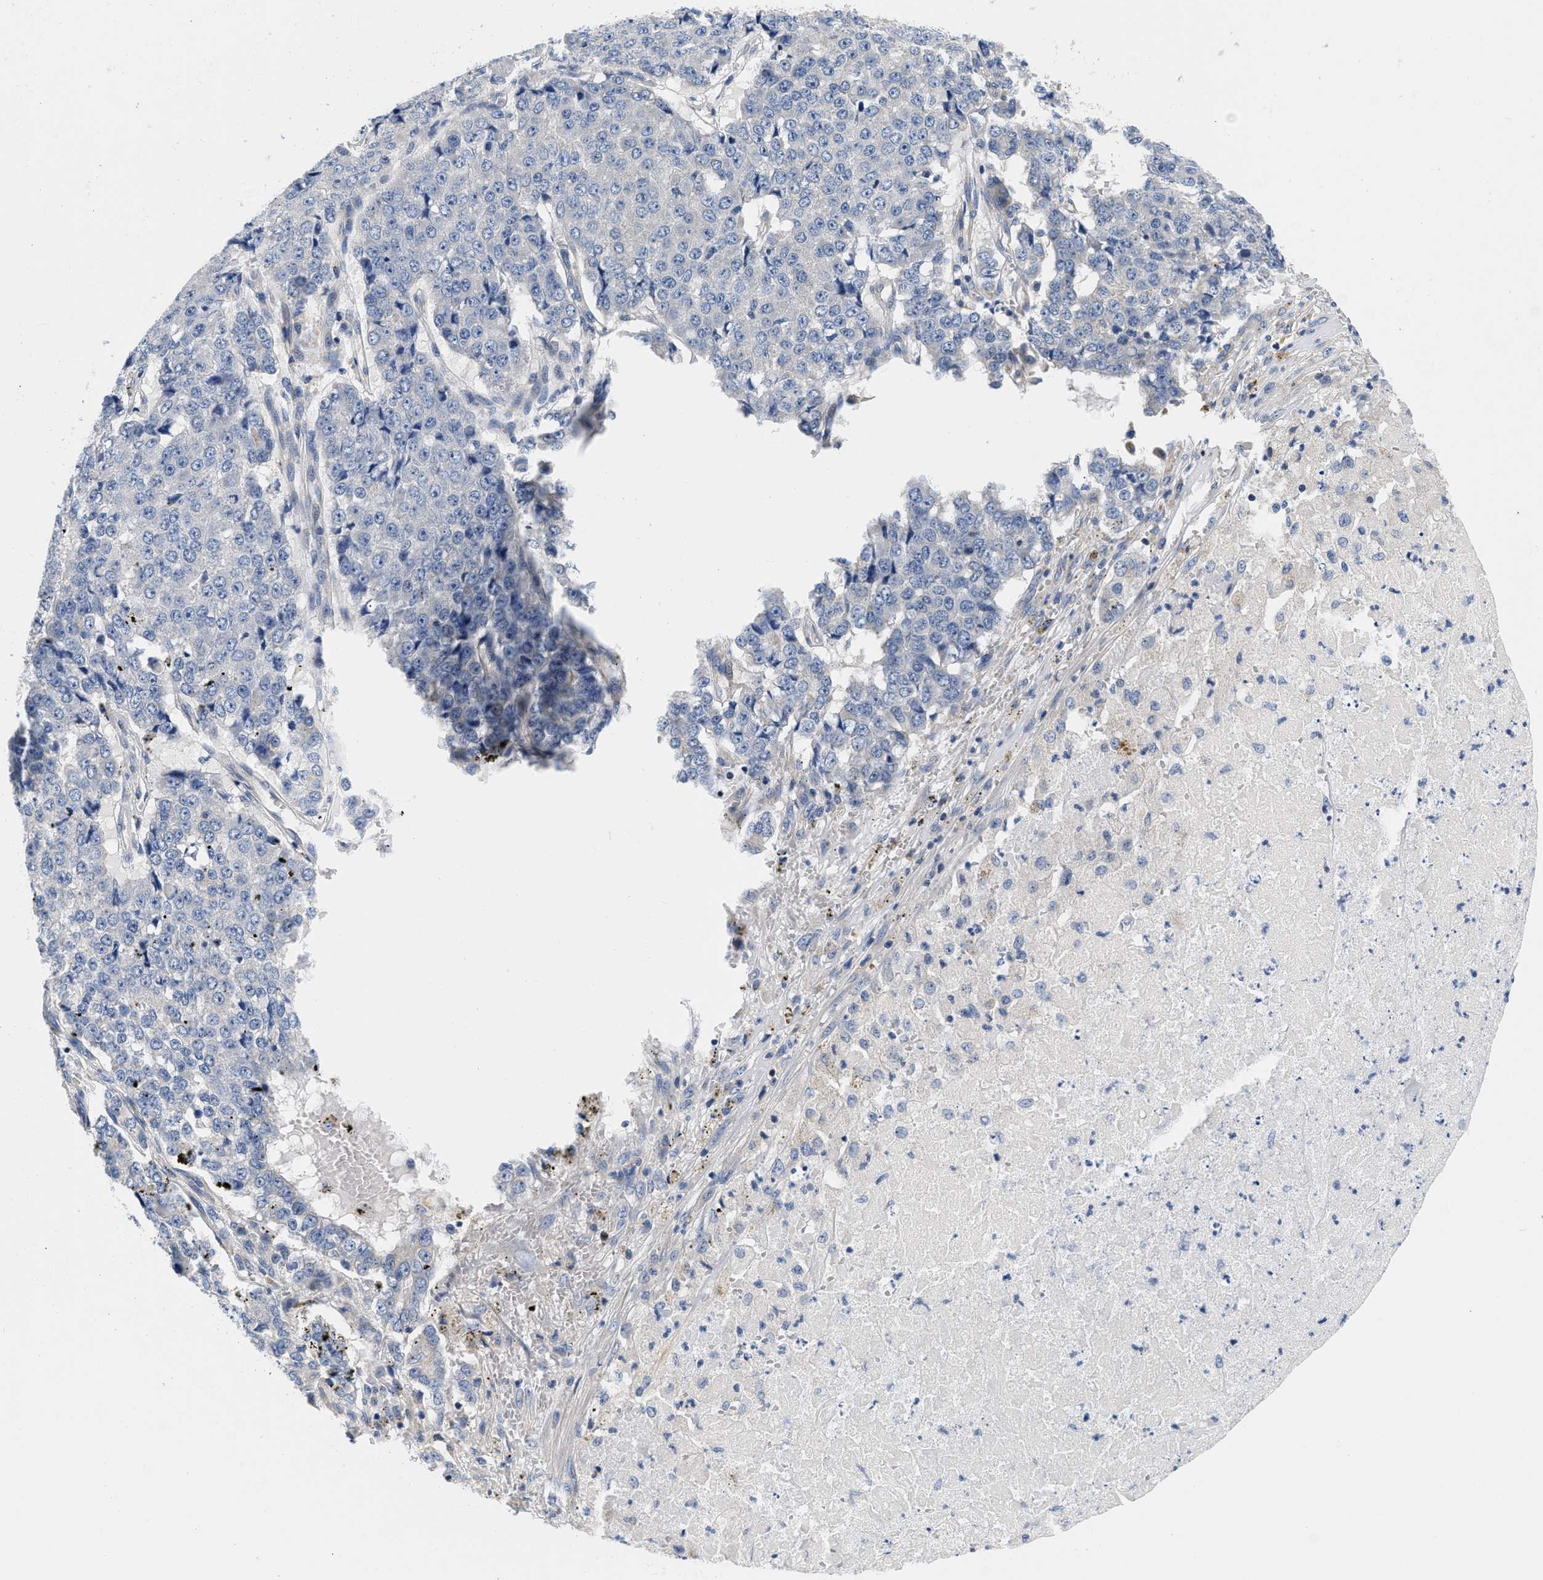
{"staining": {"intensity": "negative", "quantity": "none", "location": "none"}, "tissue": "pancreatic cancer", "cell_type": "Tumor cells", "image_type": "cancer", "snomed": [{"axis": "morphology", "description": "Adenocarcinoma, NOS"}, {"axis": "topography", "description": "Pancreas"}], "caption": "Pancreatic cancer was stained to show a protein in brown. There is no significant positivity in tumor cells. (Stains: DAB (3,3'-diaminobenzidine) immunohistochemistry (IHC) with hematoxylin counter stain, Microscopy: brightfield microscopy at high magnification).", "gene": "PDP1", "patient": {"sex": "male", "age": 50}}